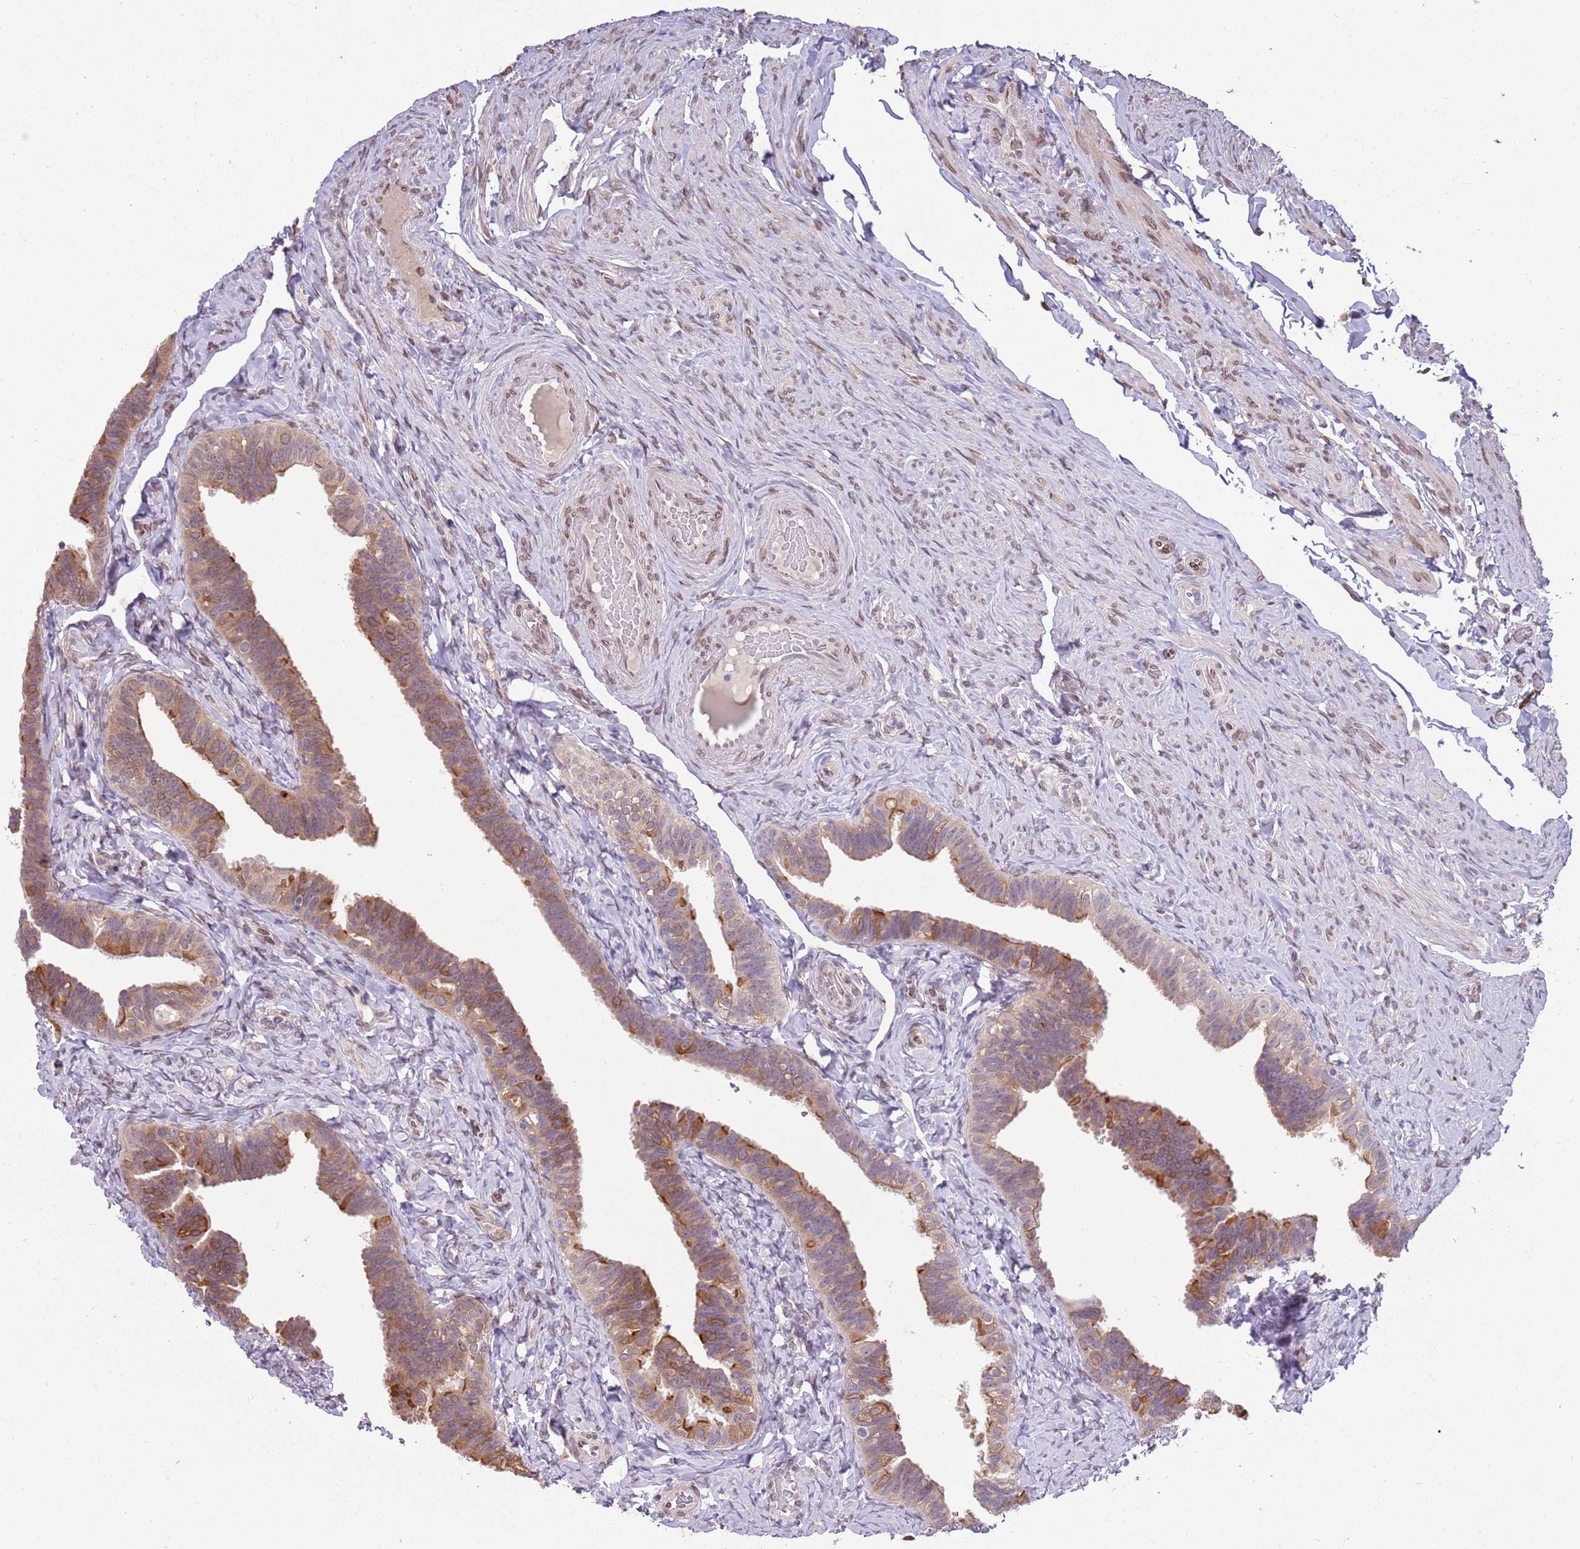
{"staining": {"intensity": "moderate", "quantity": "25%-75%", "location": "cytoplasmic/membranous,nuclear"}, "tissue": "fallopian tube", "cell_type": "Glandular cells", "image_type": "normal", "snomed": [{"axis": "morphology", "description": "Normal tissue, NOS"}, {"axis": "topography", "description": "Fallopian tube"}], "caption": "Brown immunohistochemical staining in normal fallopian tube exhibits moderate cytoplasmic/membranous,nuclear expression in about 25%-75% of glandular cells. The staining was performed using DAB (3,3'-diaminobenzidine), with brown indicating positive protein expression. Nuclei are stained blue with hematoxylin.", "gene": "ZNF665", "patient": {"sex": "female", "age": 65}}